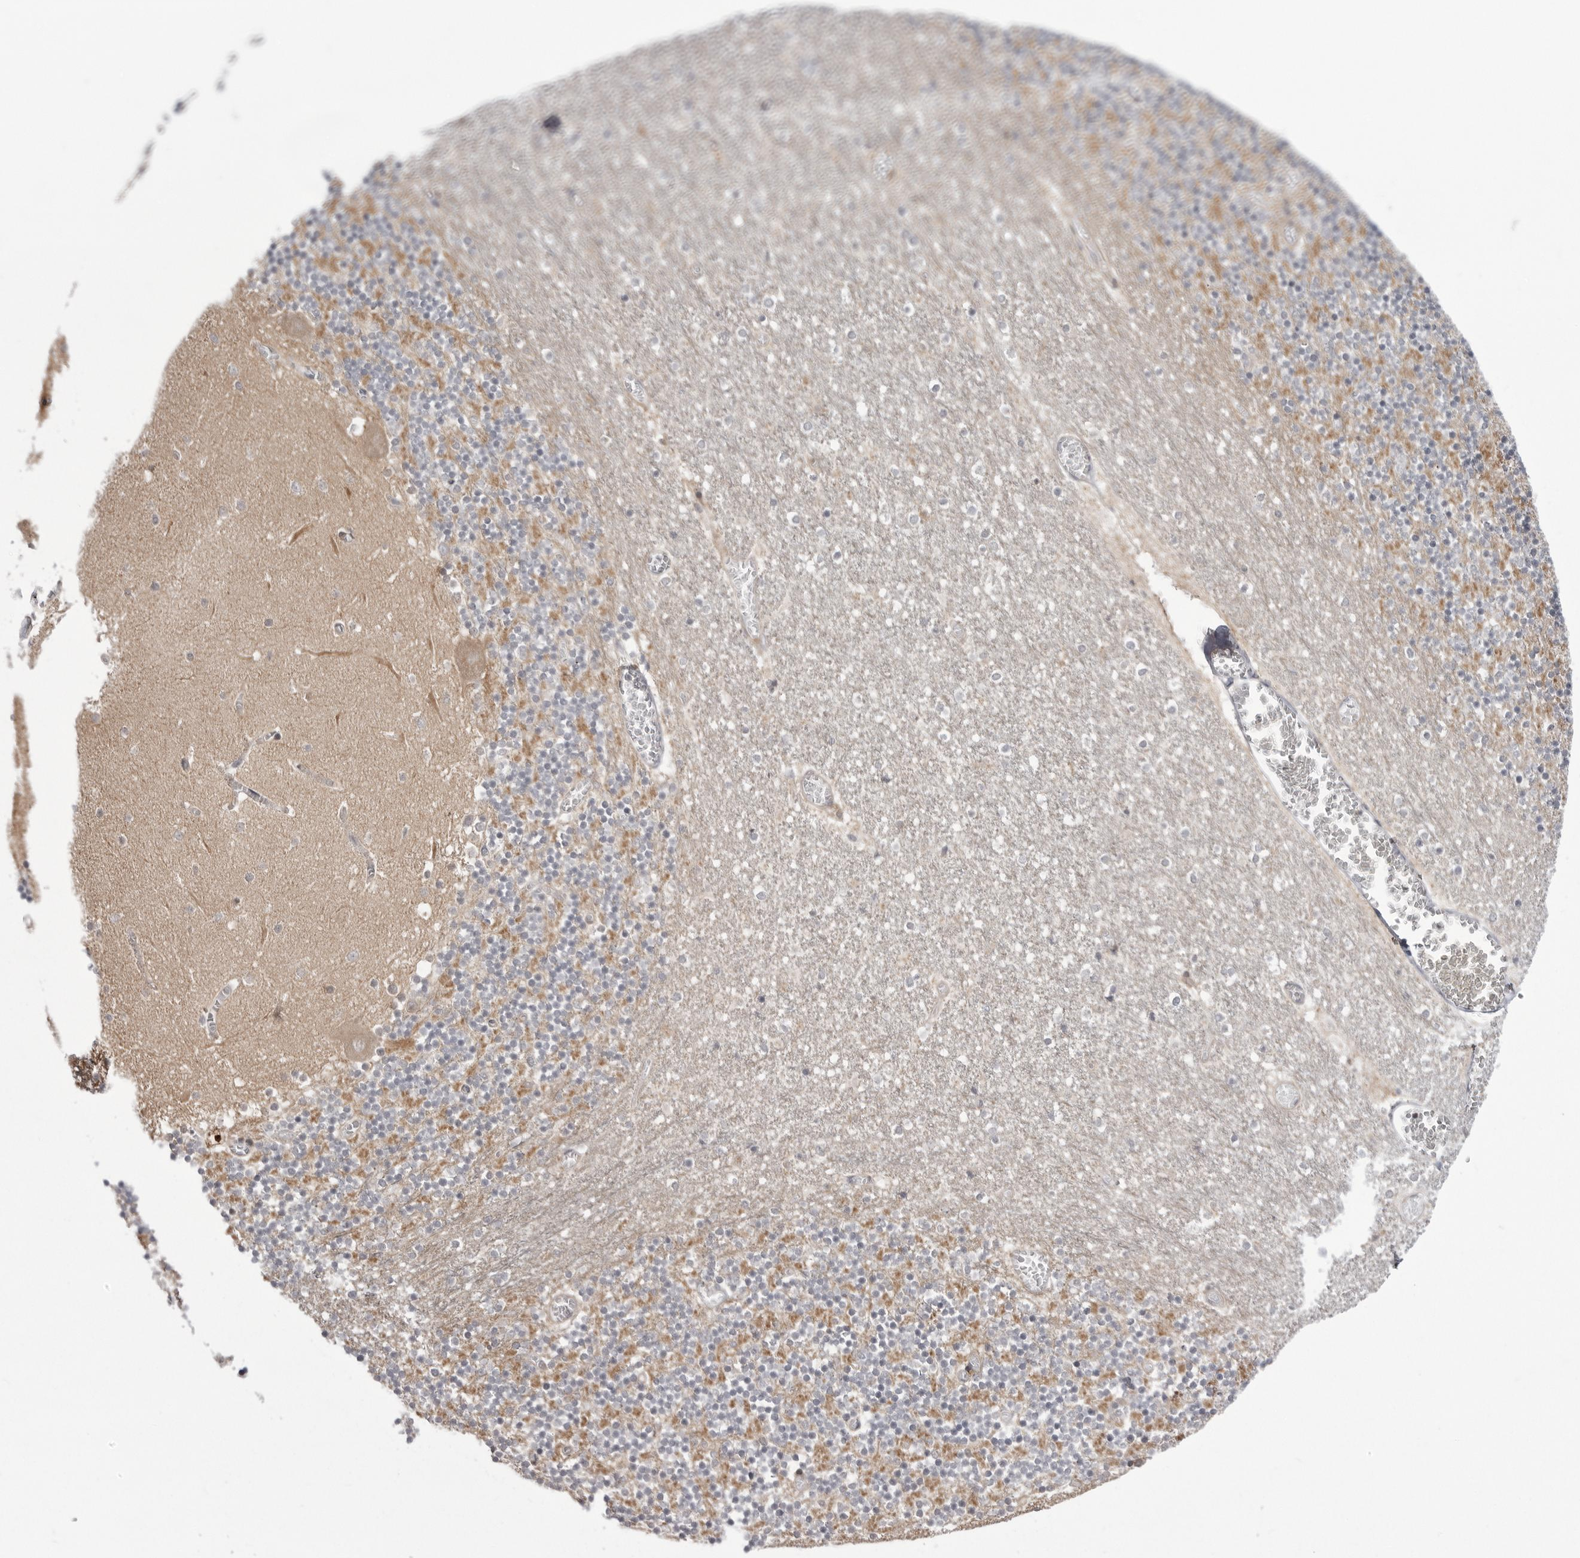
{"staining": {"intensity": "negative", "quantity": "none", "location": "none"}, "tissue": "cerebellum", "cell_type": "Cells in granular layer", "image_type": "normal", "snomed": [{"axis": "morphology", "description": "Normal tissue, NOS"}, {"axis": "topography", "description": "Cerebellum"}], "caption": "This is a histopathology image of immunohistochemistry (IHC) staining of unremarkable cerebellum, which shows no staining in cells in granular layer.", "gene": "CCDC18", "patient": {"sex": "female", "age": 28}}